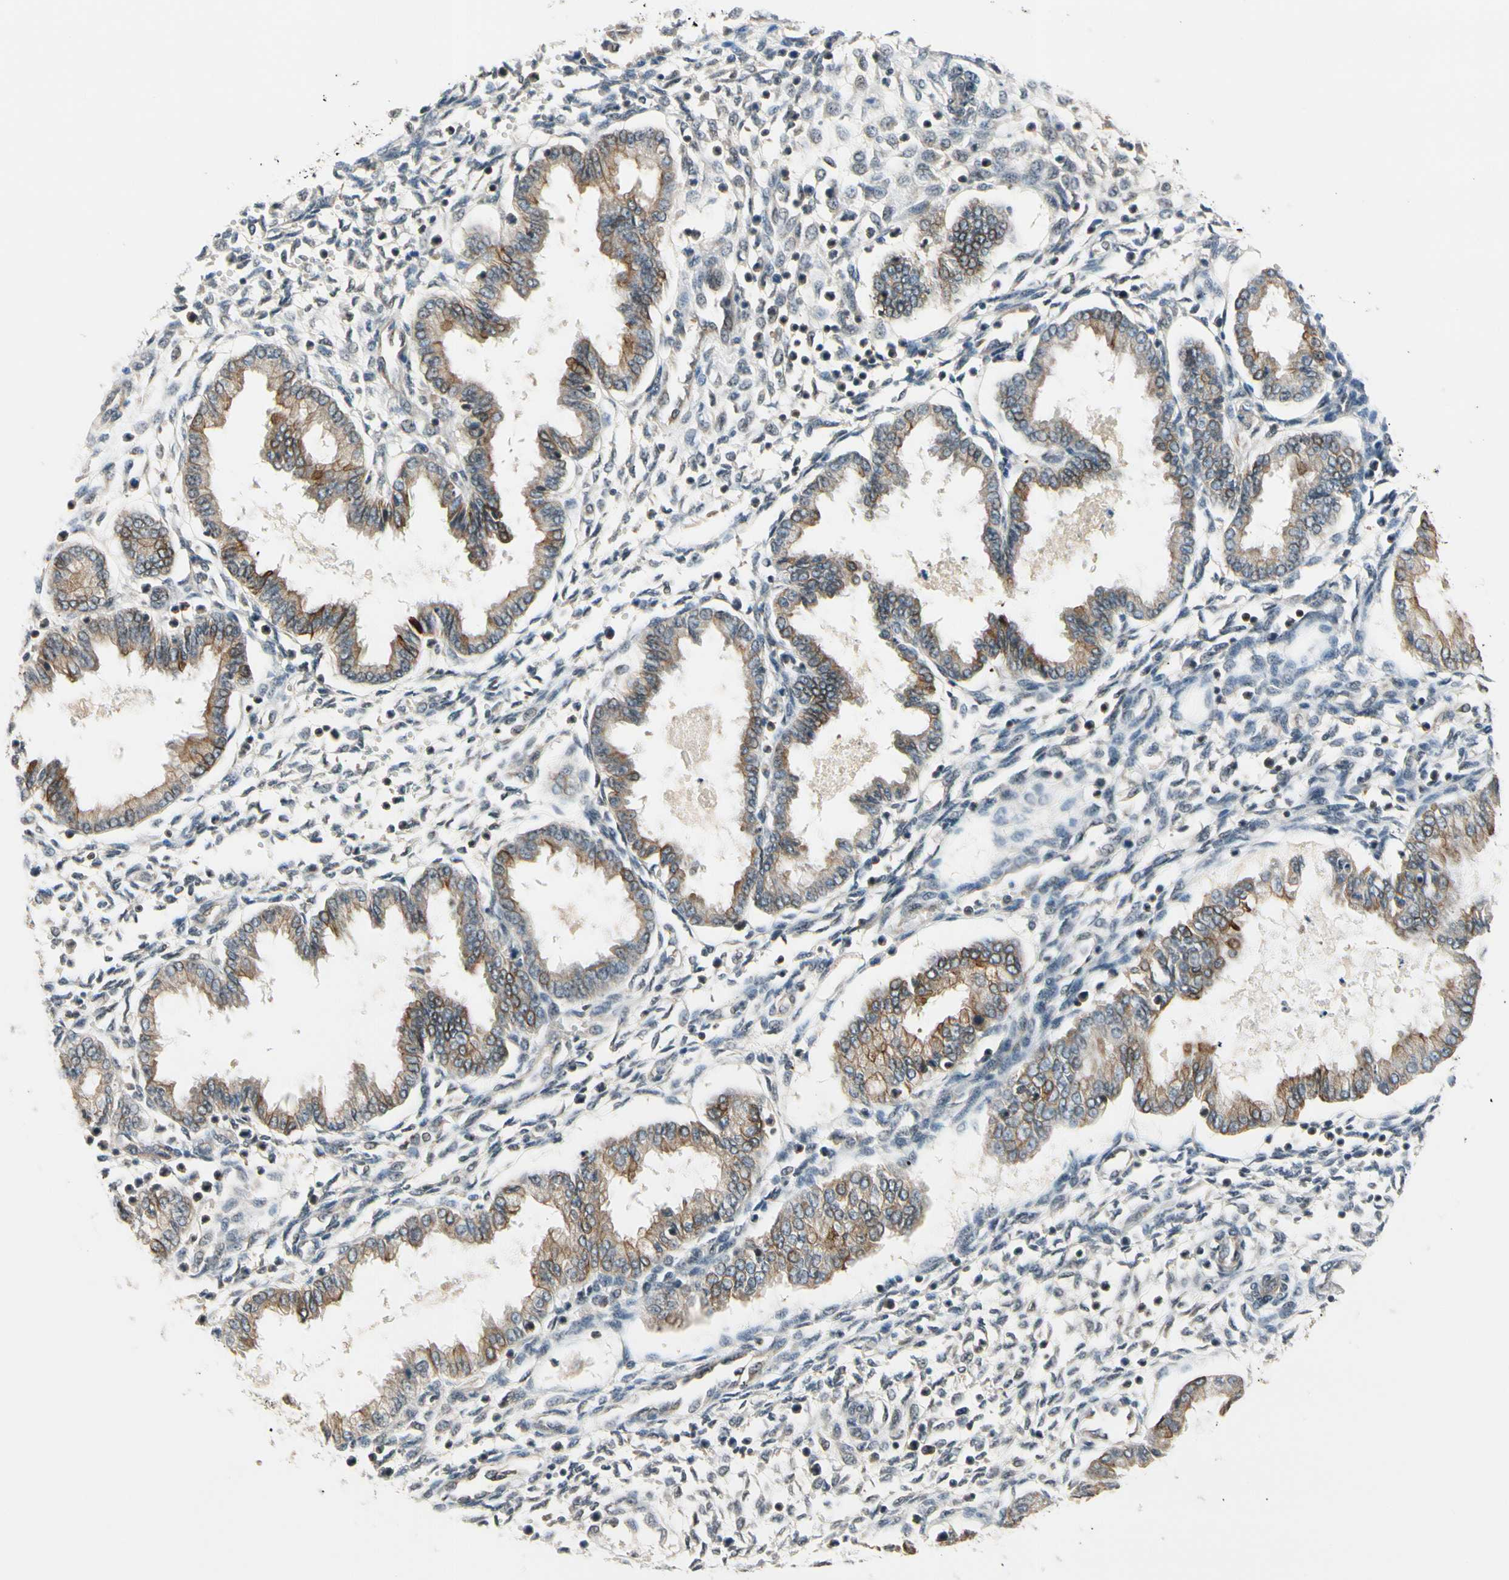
{"staining": {"intensity": "moderate", "quantity": "<25%", "location": "cytoplasmic/membranous,nuclear"}, "tissue": "endometrium", "cell_type": "Cells in endometrial stroma", "image_type": "normal", "snomed": [{"axis": "morphology", "description": "Normal tissue, NOS"}, {"axis": "topography", "description": "Endometrium"}], "caption": "Endometrium stained for a protein (brown) shows moderate cytoplasmic/membranous,nuclear positive positivity in about <25% of cells in endometrial stroma.", "gene": "TAF12", "patient": {"sex": "female", "age": 33}}